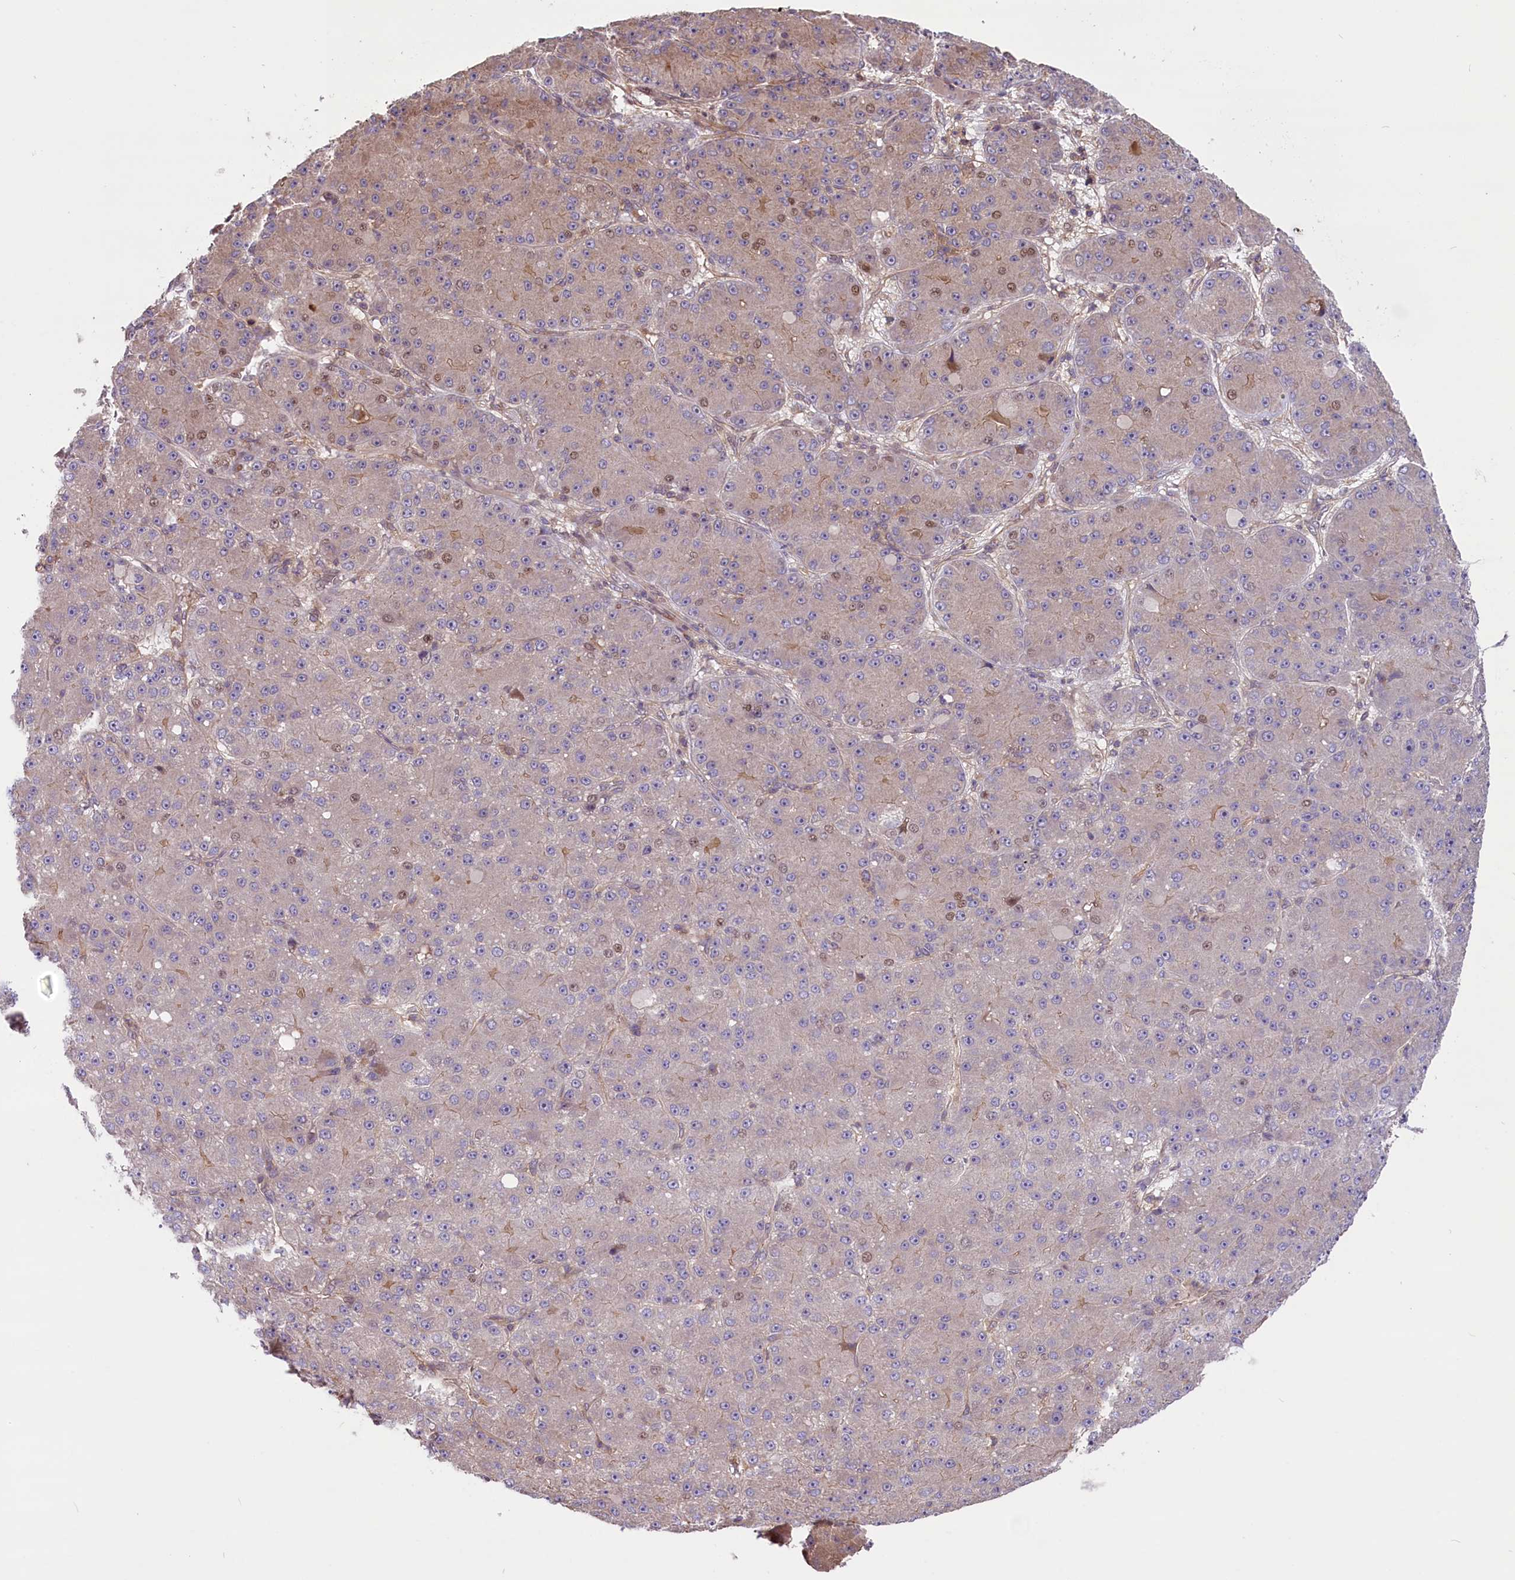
{"staining": {"intensity": "weak", "quantity": "<25%", "location": "cytoplasmic/membranous"}, "tissue": "liver cancer", "cell_type": "Tumor cells", "image_type": "cancer", "snomed": [{"axis": "morphology", "description": "Carcinoma, Hepatocellular, NOS"}, {"axis": "topography", "description": "Liver"}], "caption": "This is an immunohistochemistry photomicrograph of liver cancer (hepatocellular carcinoma). There is no expression in tumor cells.", "gene": "RIC8A", "patient": {"sex": "male", "age": 67}}